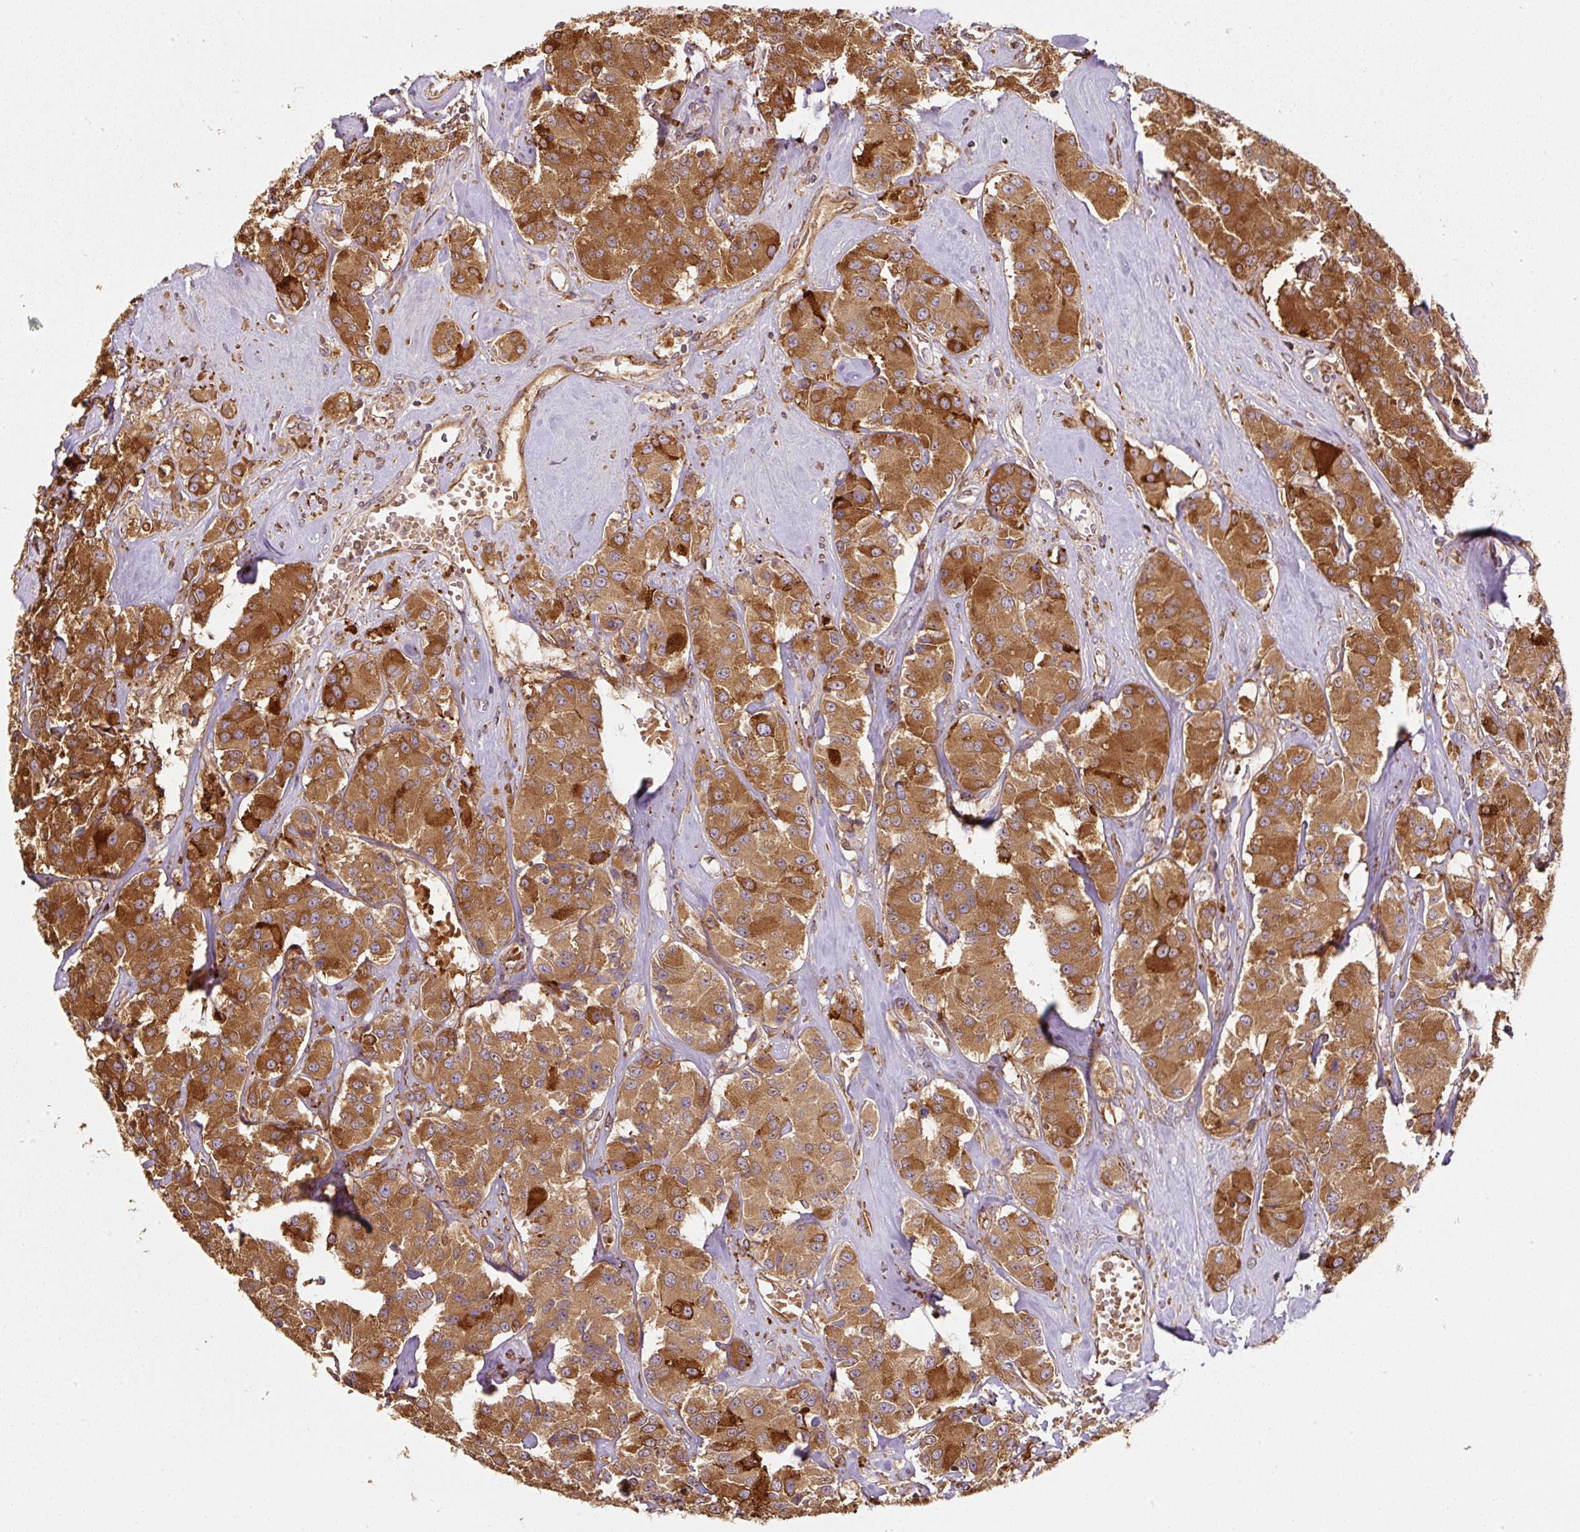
{"staining": {"intensity": "strong", "quantity": ">75%", "location": "cytoplasmic/membranous"}, "tissue": "carcinoid", "cell_type": "Tumor cells", "image_type": "cancer", "snomed": [{"axis": "morphology", "description": "Carcinoid, malignant, NOS"}, {"axis": "topography", "description": "Pancreas"}], "caption": "A photomicrograph of human carcinoid stained for a protein reveals strong cytoplasmic/membranous brown staining in tumor cells.", "gene": "PRKCSH", "patient": {"sex": "male", "age": 41}}